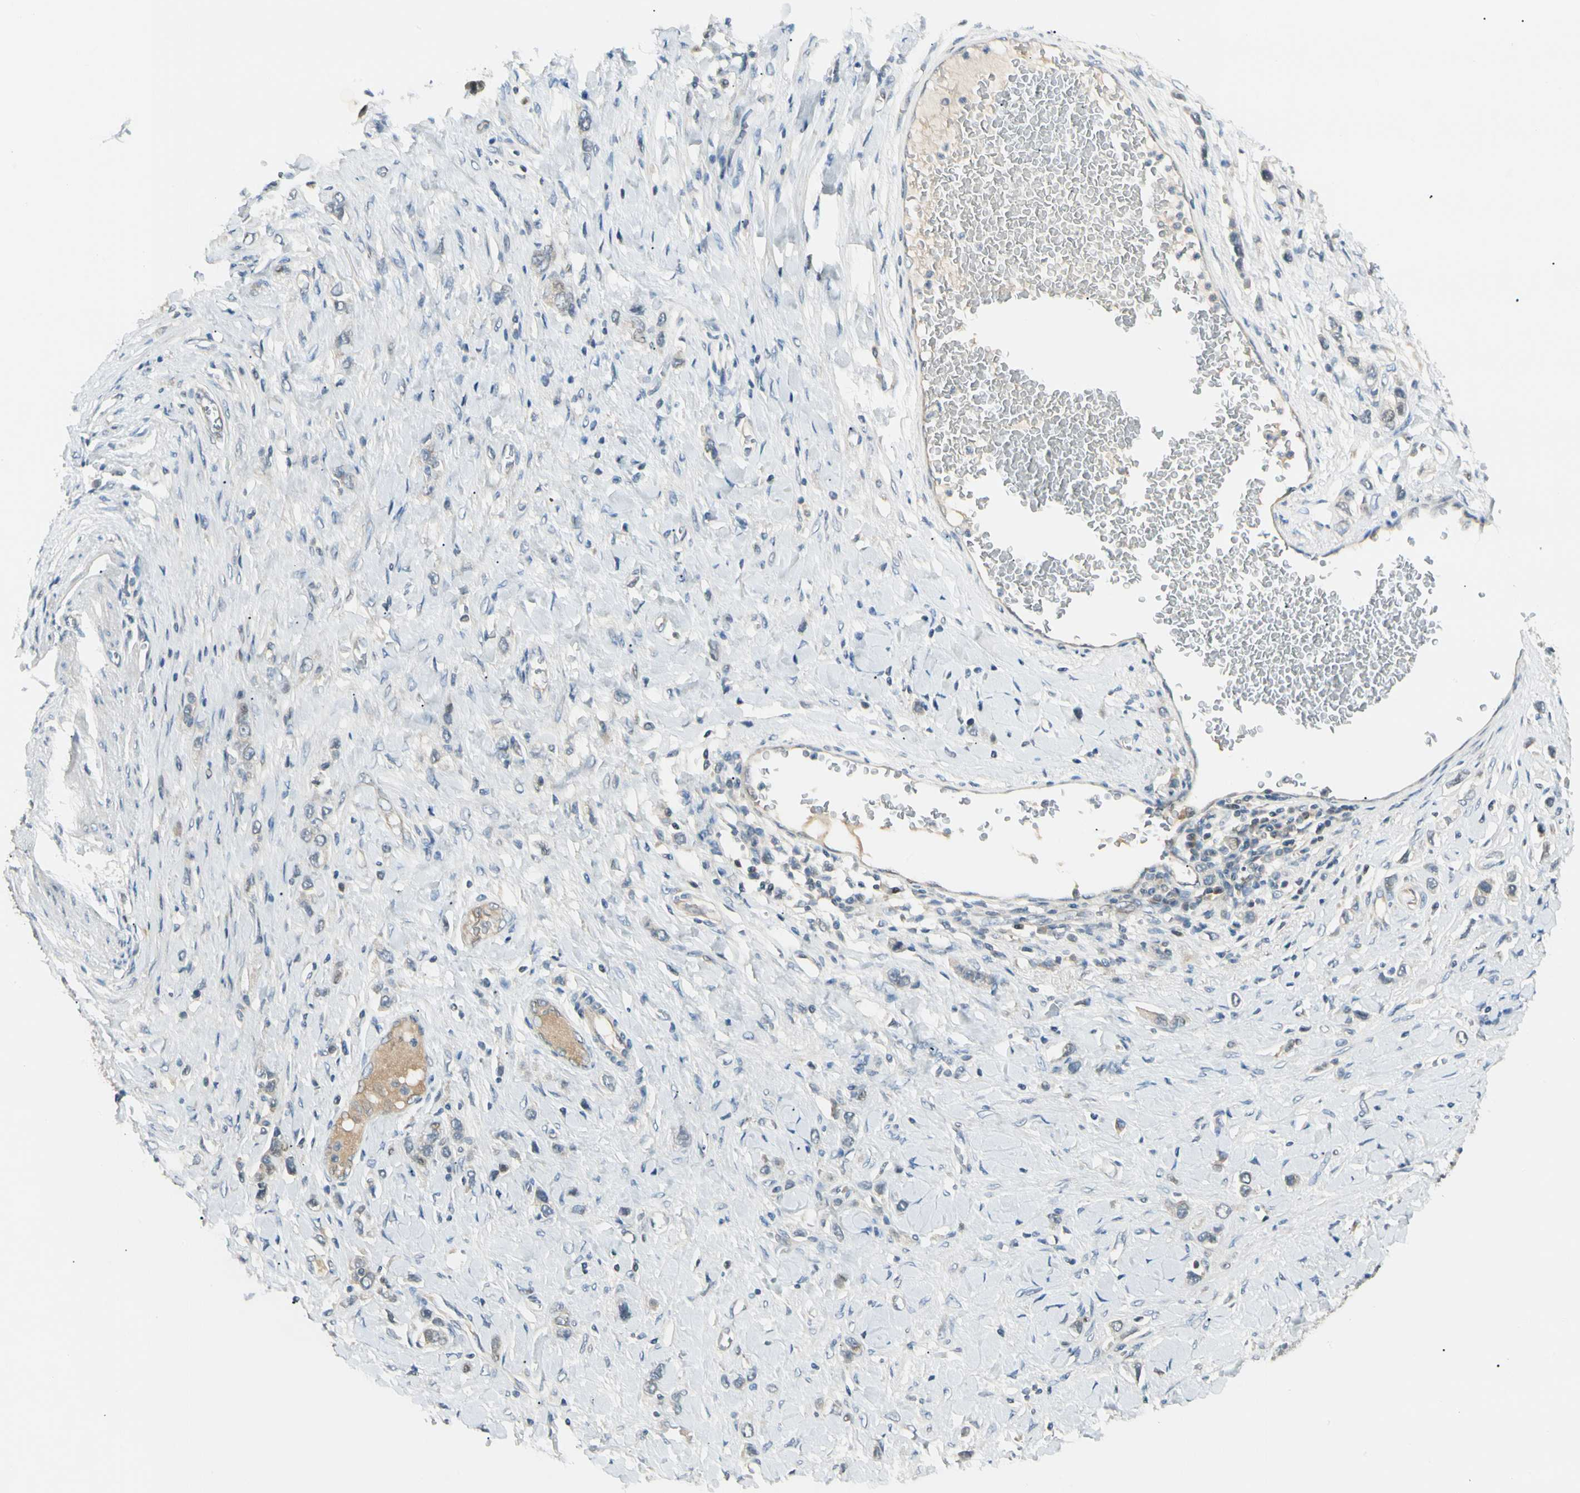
{"staining": {"intensity": "weak", "quantity": "<25%", "location": "cytoplasmic/membranous"}, "tissue": "stomach cancer", "cell_type": "Tumor cells", "image_type": "cancer", "snomed": [{"axis": "morphology", "description": "Normal tissue, NOS"}, {"axis": "morphology", "description": "Adenocarcinoma, NOS"}, {"axis": "topography", "description": "Stomach, upper"}, {"axis": "topography", "description": "Stomach"}], "caption": "The photomicrograph exhibits no significant expression in tumor cells of stomach adenocarcinoma.", "gene": "P3H2", "patient": {"sex": "female", "age": 65}}